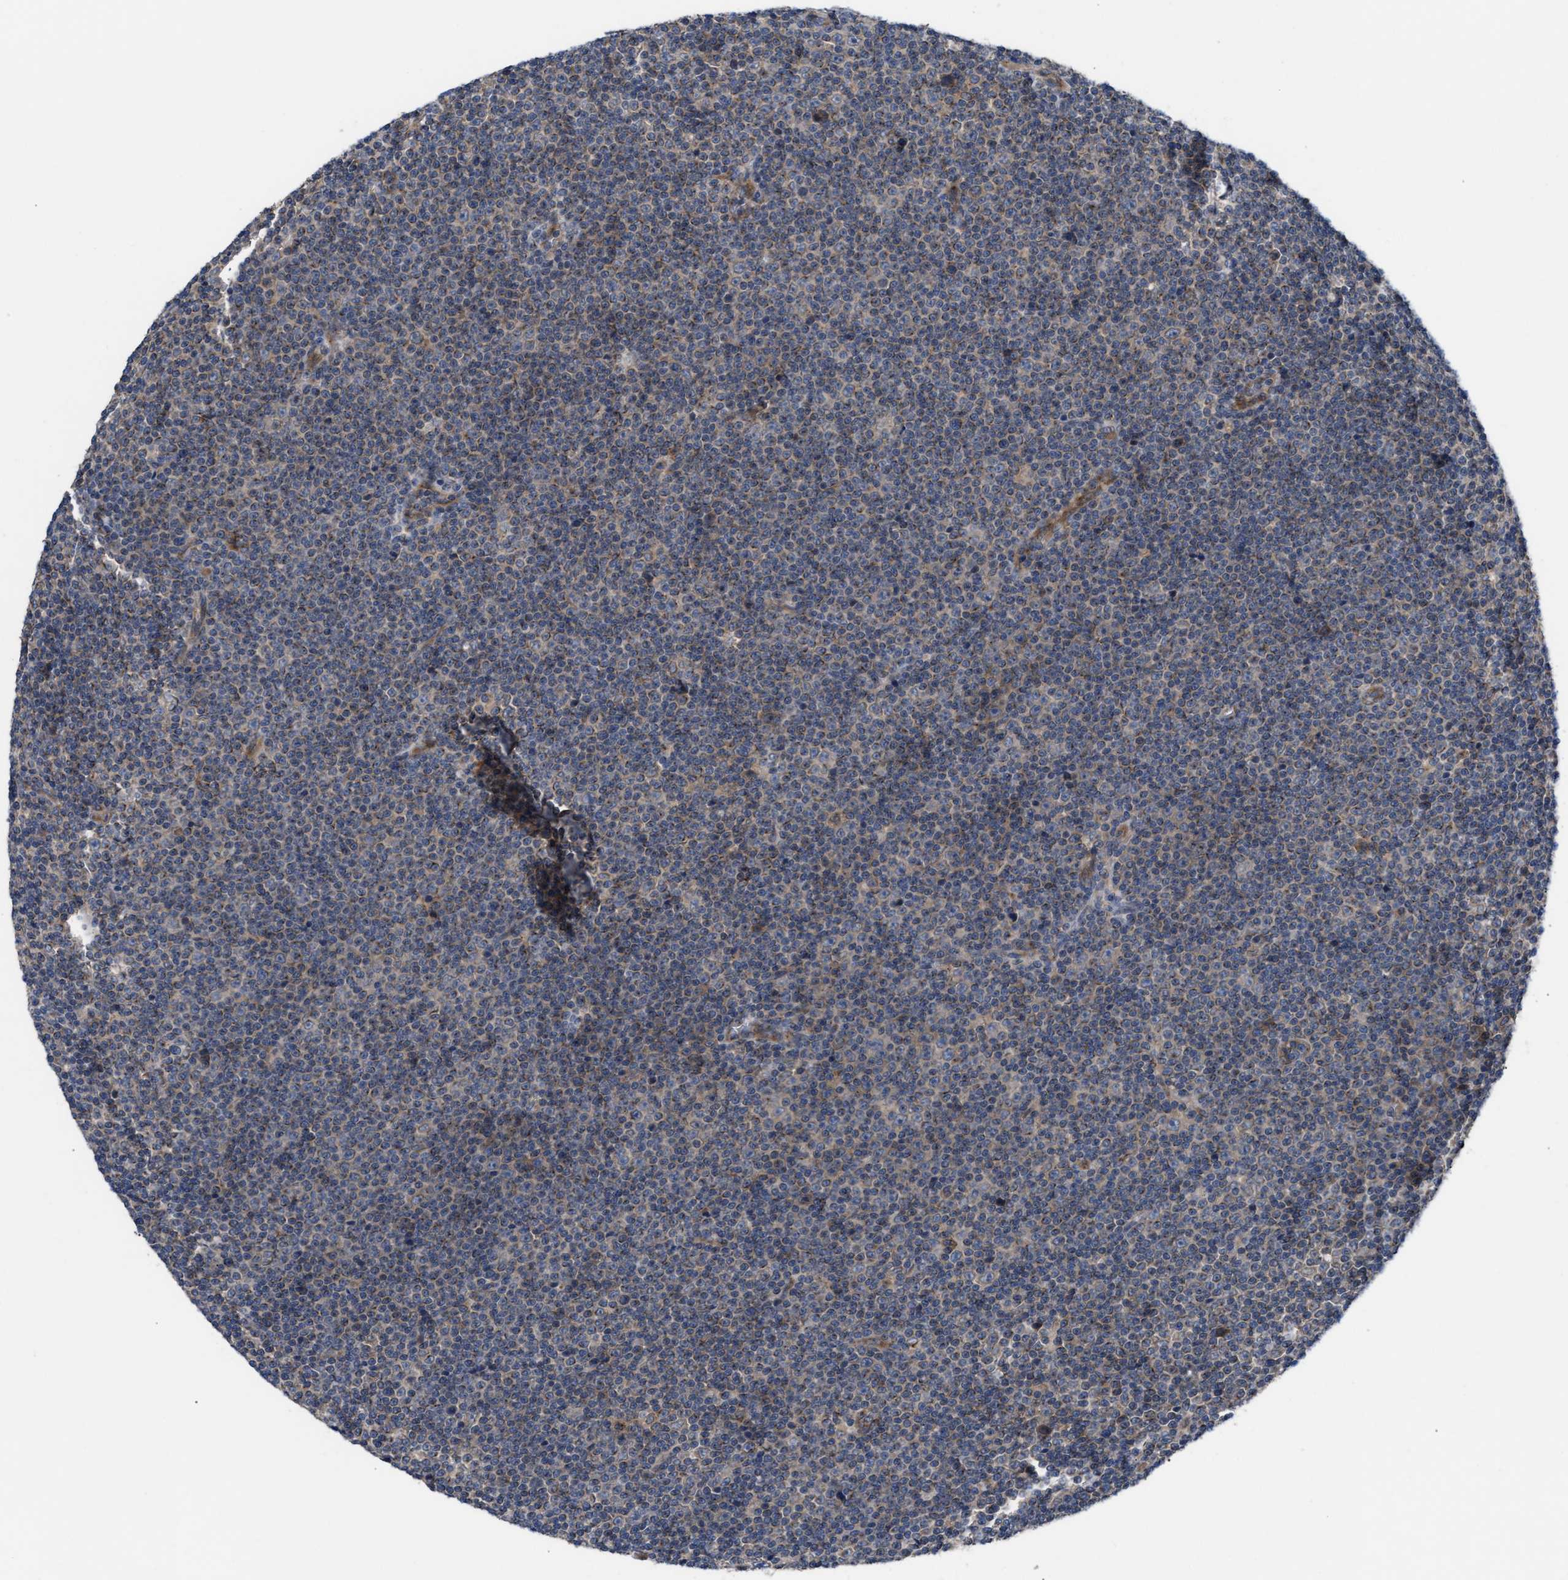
{"staining": {"intensity": "weak", "quantity": "25%-75%", "location": "cytoplasmic/membranous"}, "tissue": "lymphoma", "cell_type": "Tumor cells", "image_type": "cancer", "snomed": [{"axis": "morphology", "description": "Malignant lymphoma, non-Hodgkin's type, Low grade"}, {"axis": "topography", "description": "Lymph node"}], "caption": "Tumor cells show low levels of weak cytoplasmic/membranous positivity in approximately 25%-75% of cells in human lymphoma.", "gene": "LAPTM4B", "patient": {"sex": "female", "age": 67}}